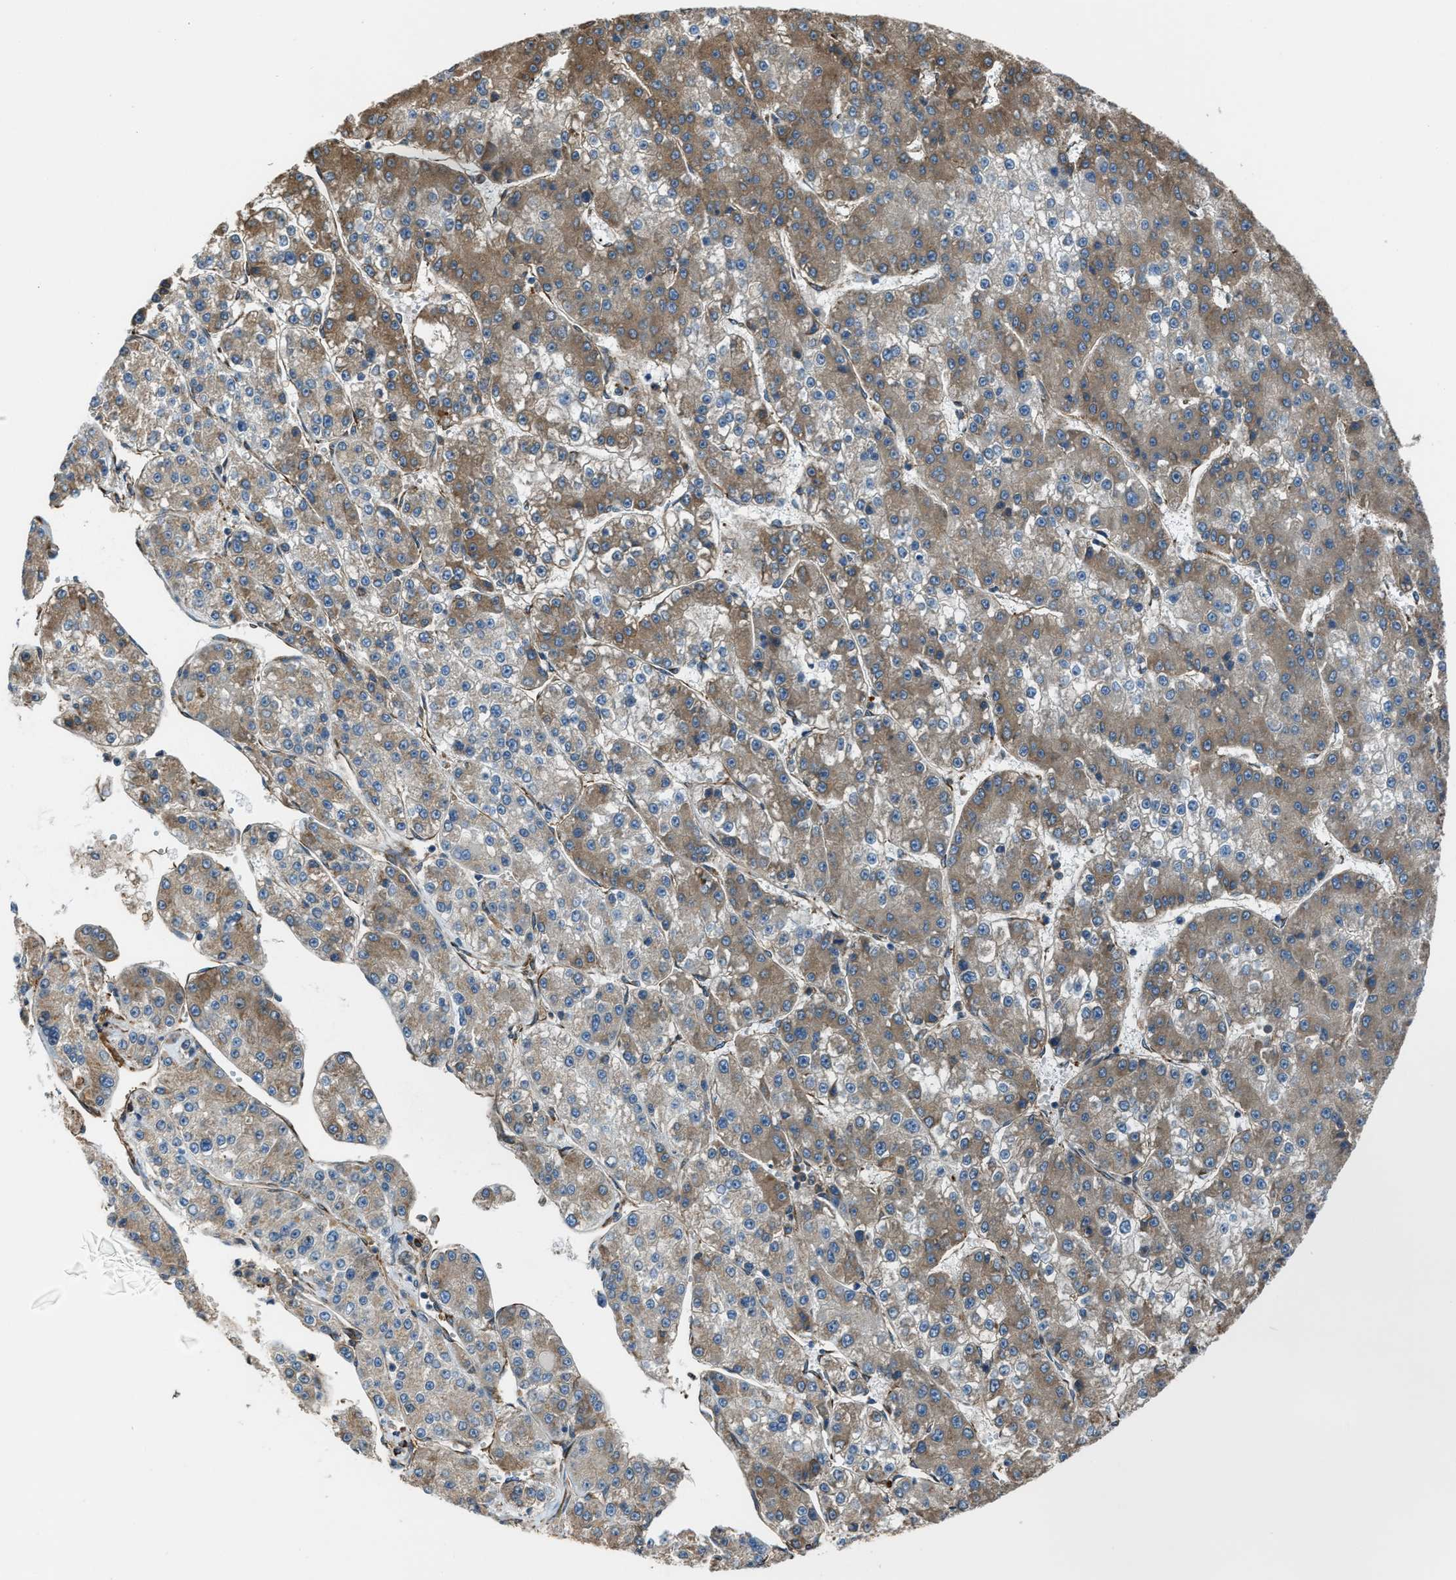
{"staining": {"intensity": "moderate", "quantity": ">75%", "location": "cytoplasmic/membranous"}, "tissue": "liver cancer", "cell_type": "Tumor cells", "image_type": "cancer", "snomed": [{"axis": "morphology", "description": "Carcinoma, Hepatocellular, NOS"}, {"axis": "topography", "description": "Liver"}], "caption": "Immunohistochemistry image of human hepatocellular carcinoma (liver) stained for a protein (brown), which demonstrates medium levels of moderate cytoplasmic/membranous staining in approximately >75% of tumor cells.", "gene": "TRPC1", "patient": {"sex": "female", "age": 73}}